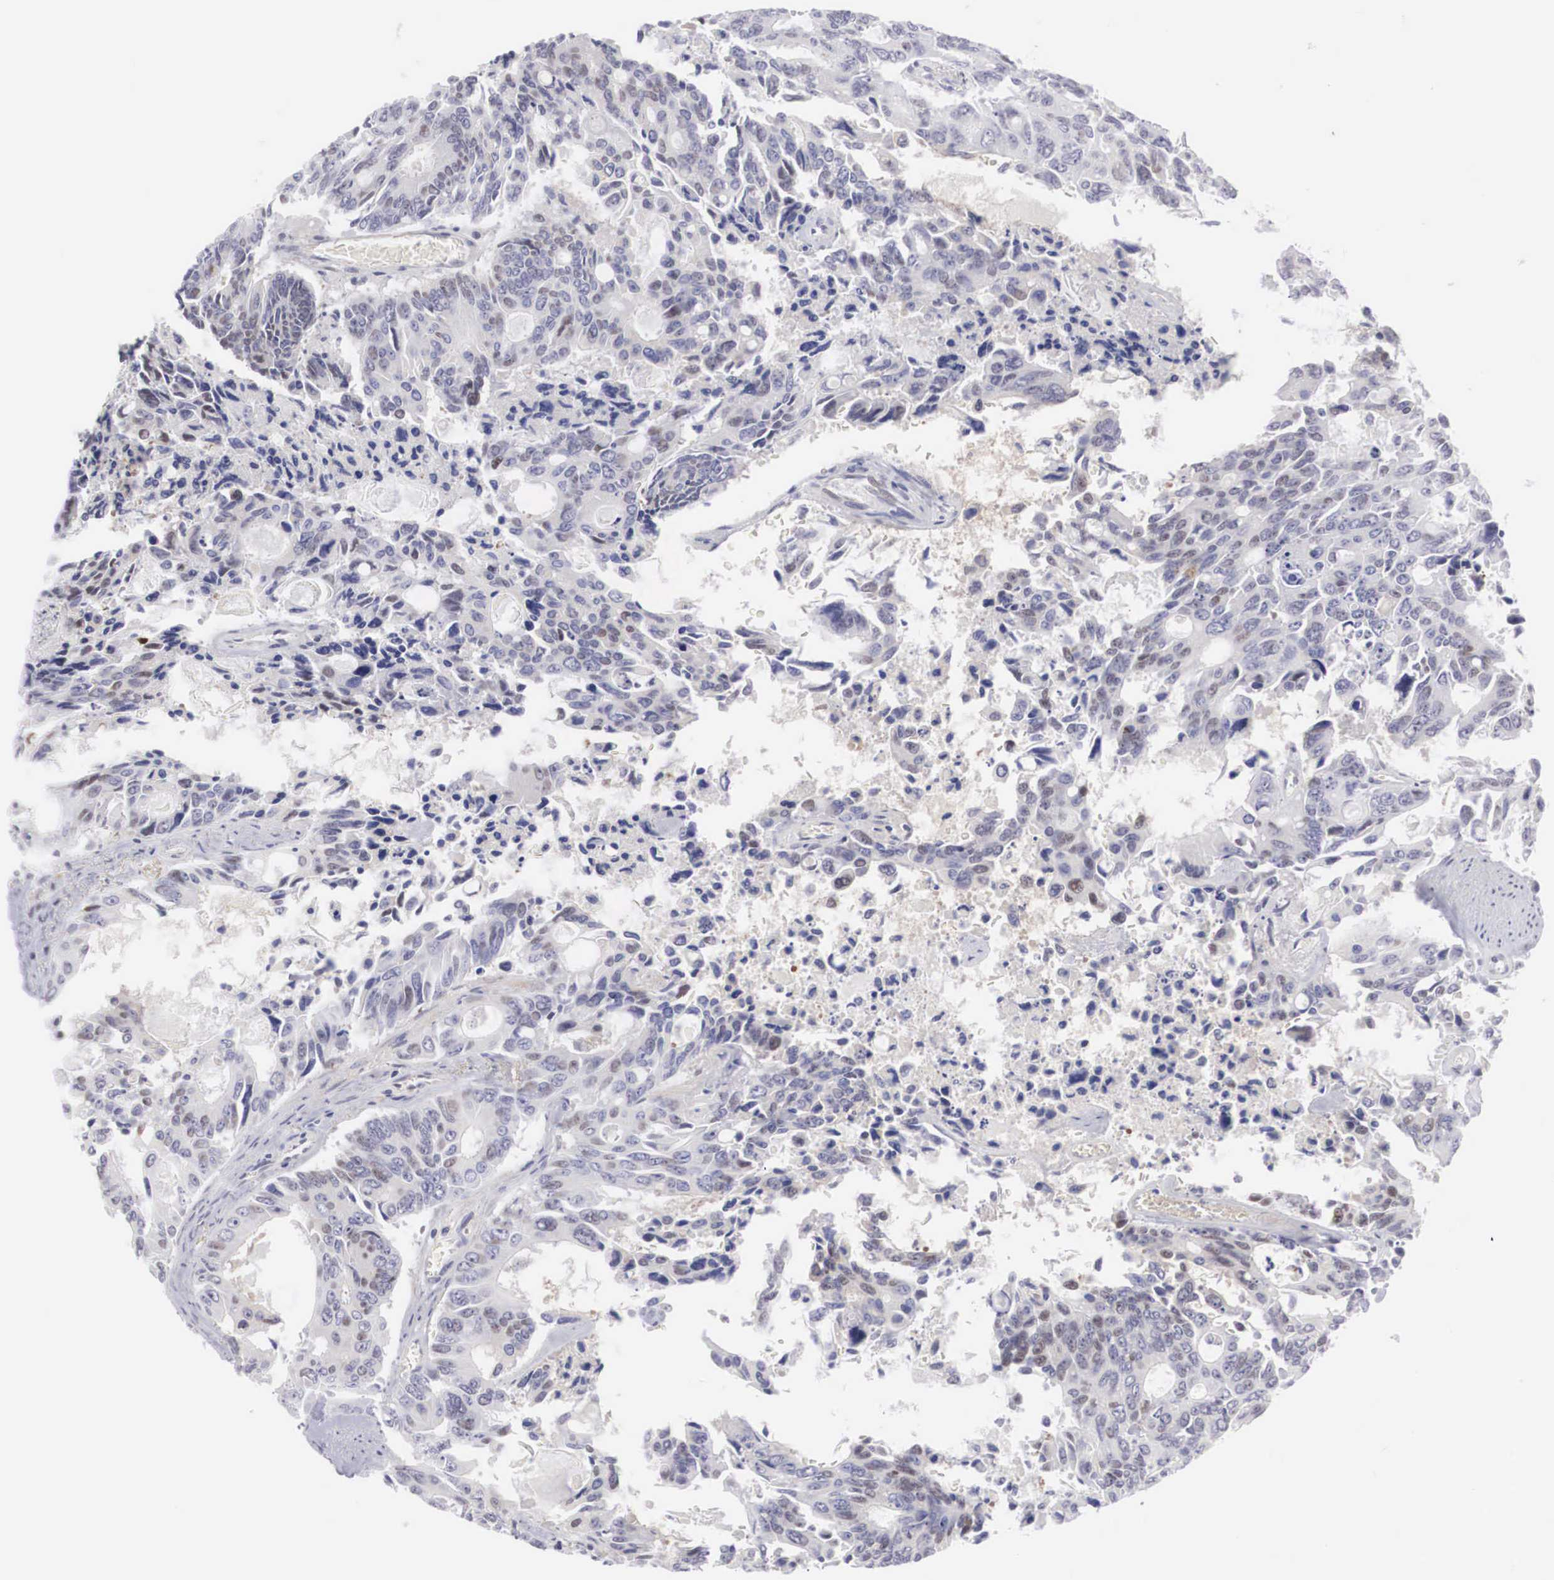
{"staining": {"intensity": "weak", "quantity": "<25%", "location": "nuclear"}, "tissue": "colorectal cancer", "cell_type": "Tumor cells", "image_type": "cancer", "snomed": [{"axis": "morphology", "description": "Adenocarcinoma, NOS"}, {"axis": "topography", "description": "Rectum"}], "caption": "Colorectal cancer (adenocarcinoma) stained for a protein using immunohistochemistry (IHC) shows no expression tumor cells.", "gene": "RBPJ", "patient": {"sex": "male", "age": 76}}